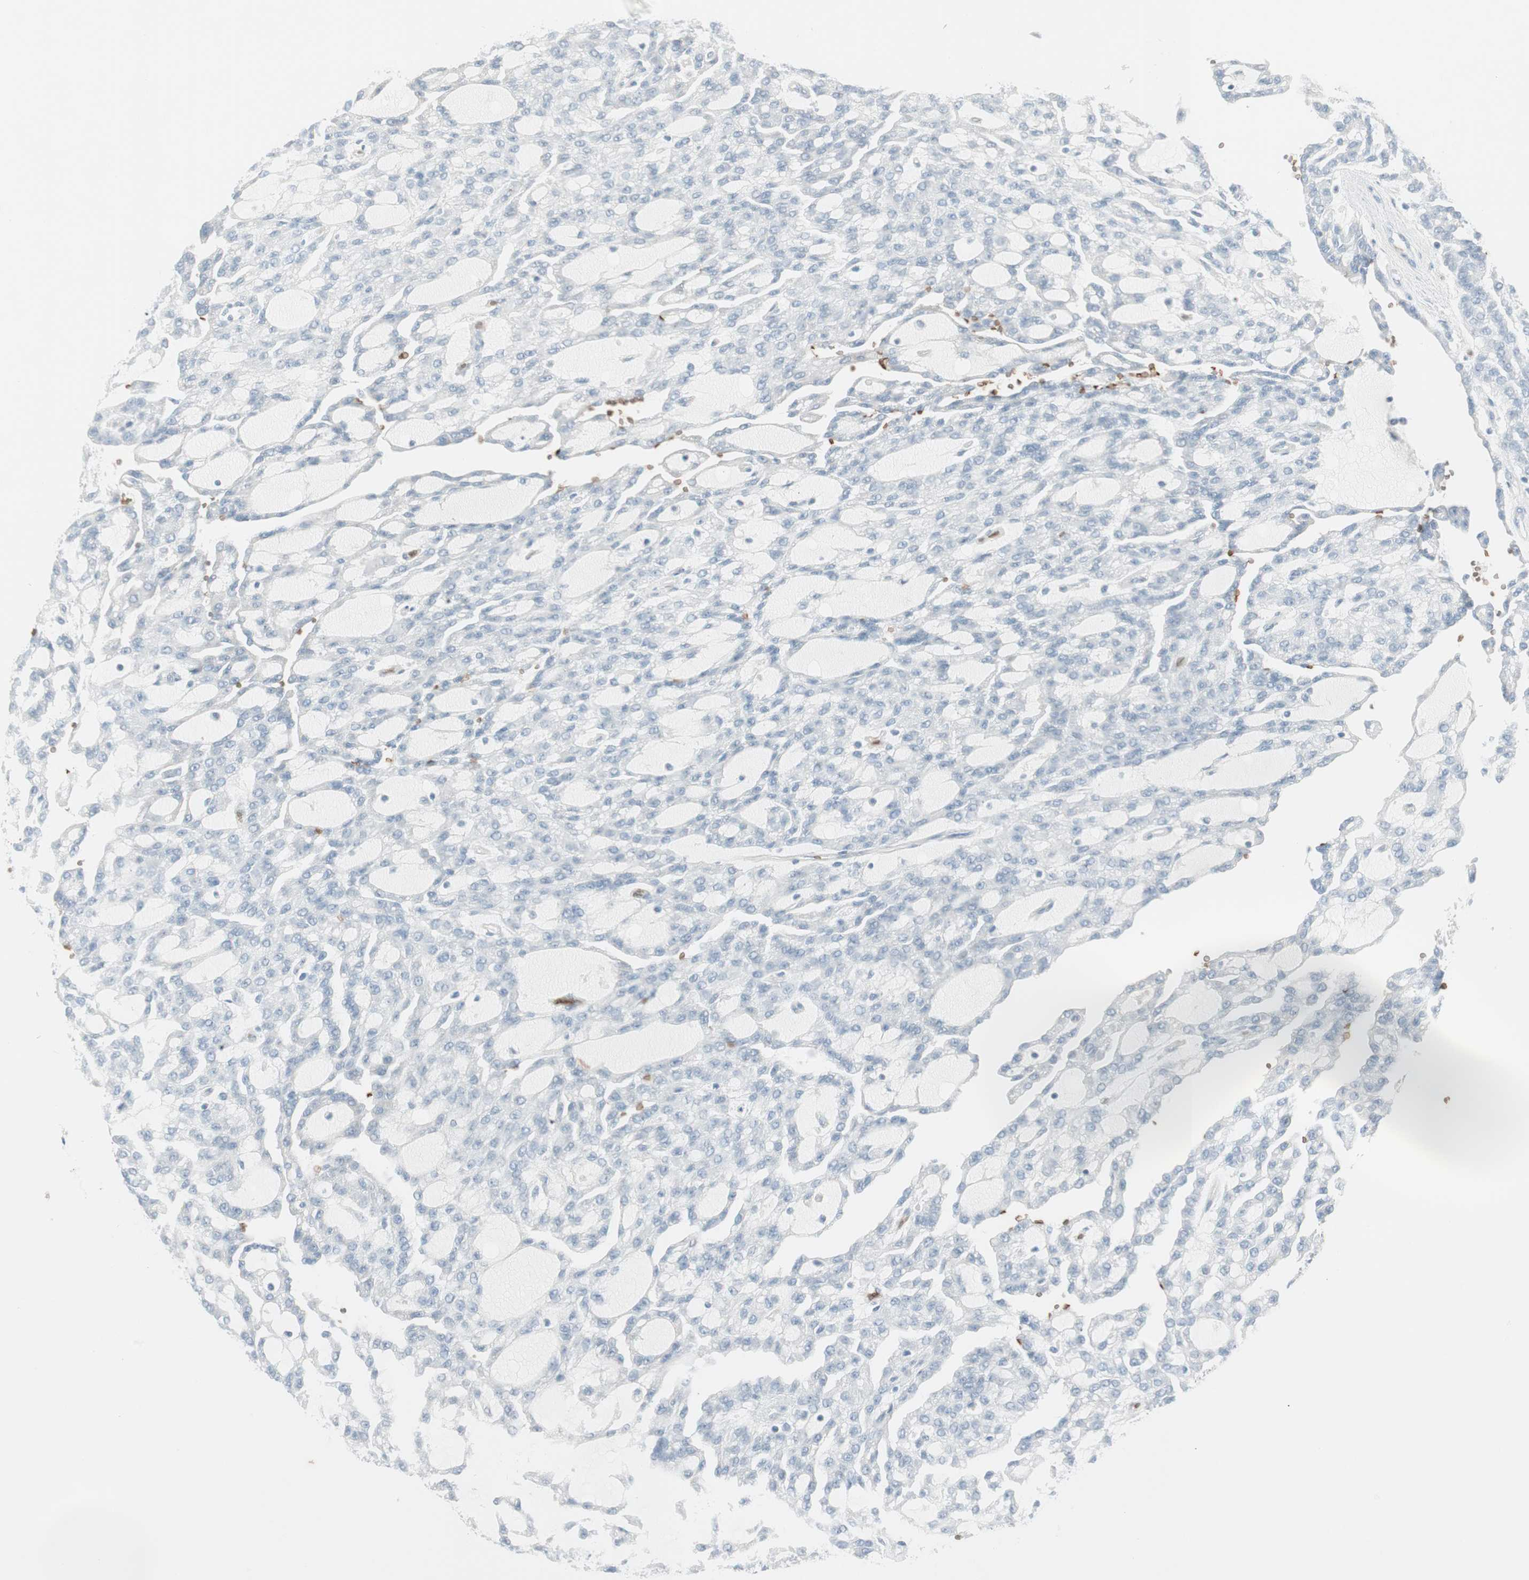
{"staining": {"intensity": "negative", "quantity": "none", "location": "none"}, "tissue": "renal cancer", "cell_type": "Tumor cells", "image_type": "cancer", "snomed": [{"axis": "morphology", "description": "Adenocarcinoma, NOS"}, {"axis": "topography", "description": "Kidney"}], "caption": "Tumor cells are negative for protein expression in human renal cancer. (Stains: DAB immunohistochemistry with hematoxylin counter stain, Microscopy: brightfield microscopy at high magnification).", "gene": "MAP4K1", "patient": {"sex": "male", "age": 63}}